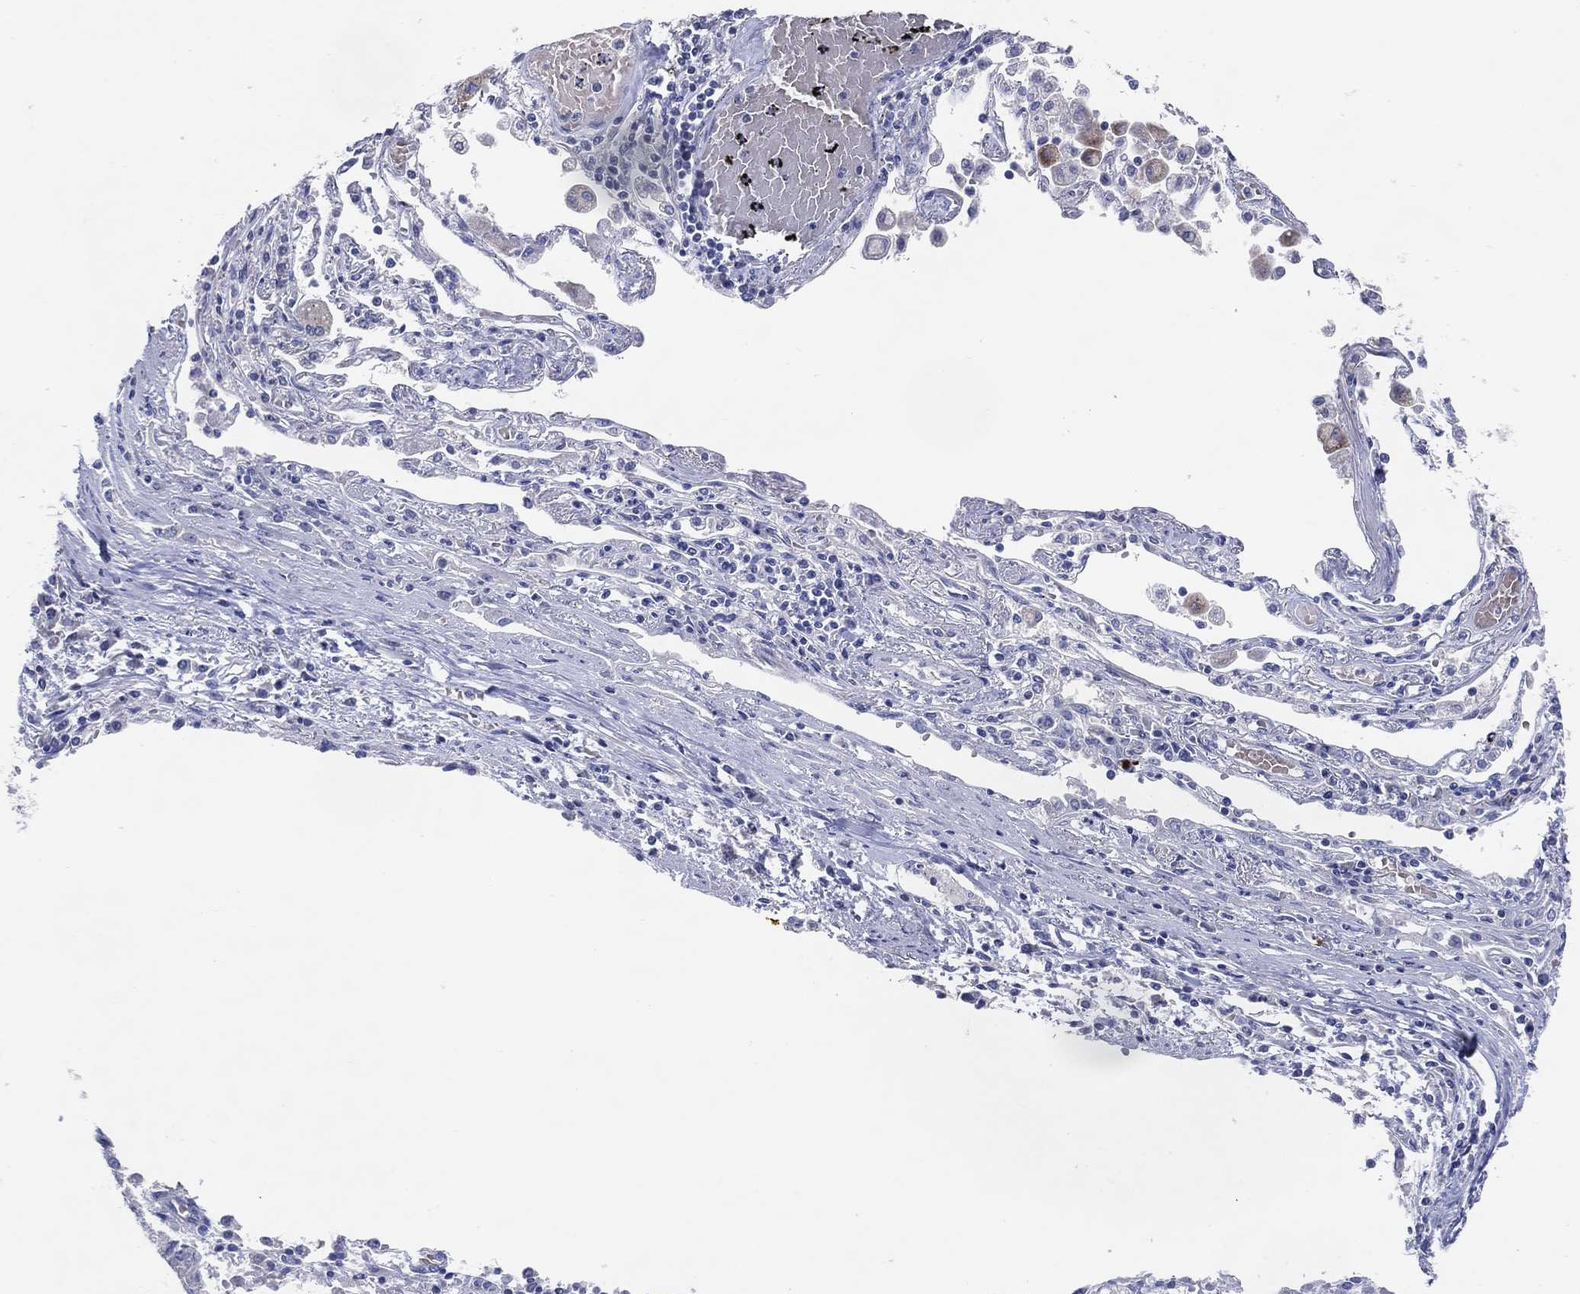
{"staining": {"intensity": "negative", "quantity": "none", "location": "none"}, "tissue": "lung cancer", "cell_type": "Tumor cells", "image_type": "cancer", "snomed": [{"axis": "morphology", "description": "Squamous cell carcinoma, NOS"}, {"axis": "topography", "description": "Lung"}], "caption": "The photomicrograph demonstrates no significant staining in tumor cells of squamous cell carcinoma (lung).", "gene": "DNAH6", "patient": {"sex": "male", "age": 73}}